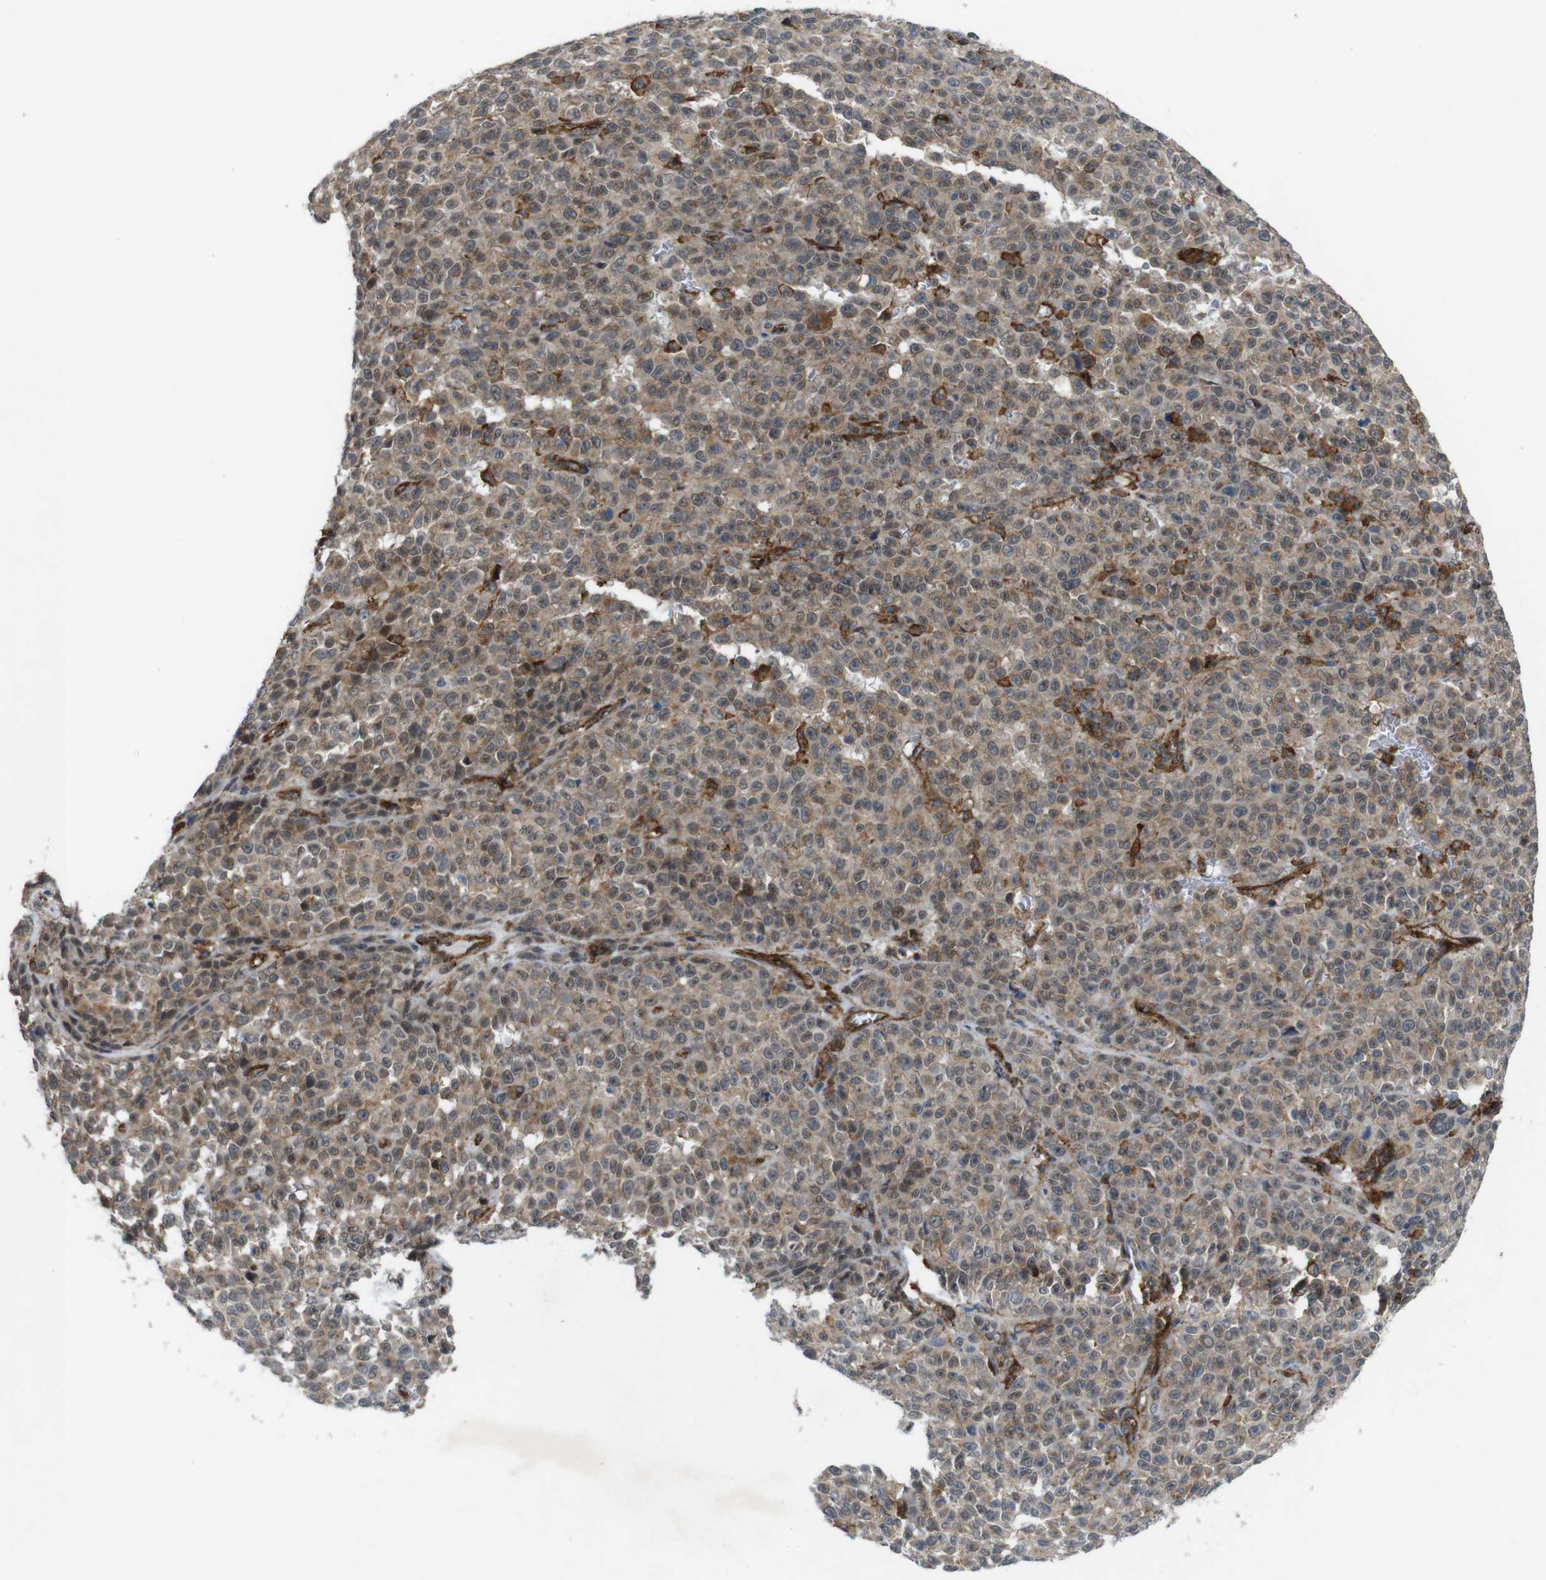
{"staining": {"intensity": "moderate", "quantity": ">75%", "location": "cytoplasmic/membranous"}, "tissue": "melanoma", "cell_type": "Tumor cells", "image_type": "cancer", "snomed": [{"axis": "morphology", "description": "Malignant melanoma, NOS"}, {"axis": "topography", "description": "Skin"}], "caption": "Approximately >75% of tumor cells in human malignant melanoma demonstrate moderate cytoplasmic/membranous protein staining as visualized by brown immunohistochemical staining.", "gene": "PTGER4", "patient": {"sex": "female", "age": 82}}